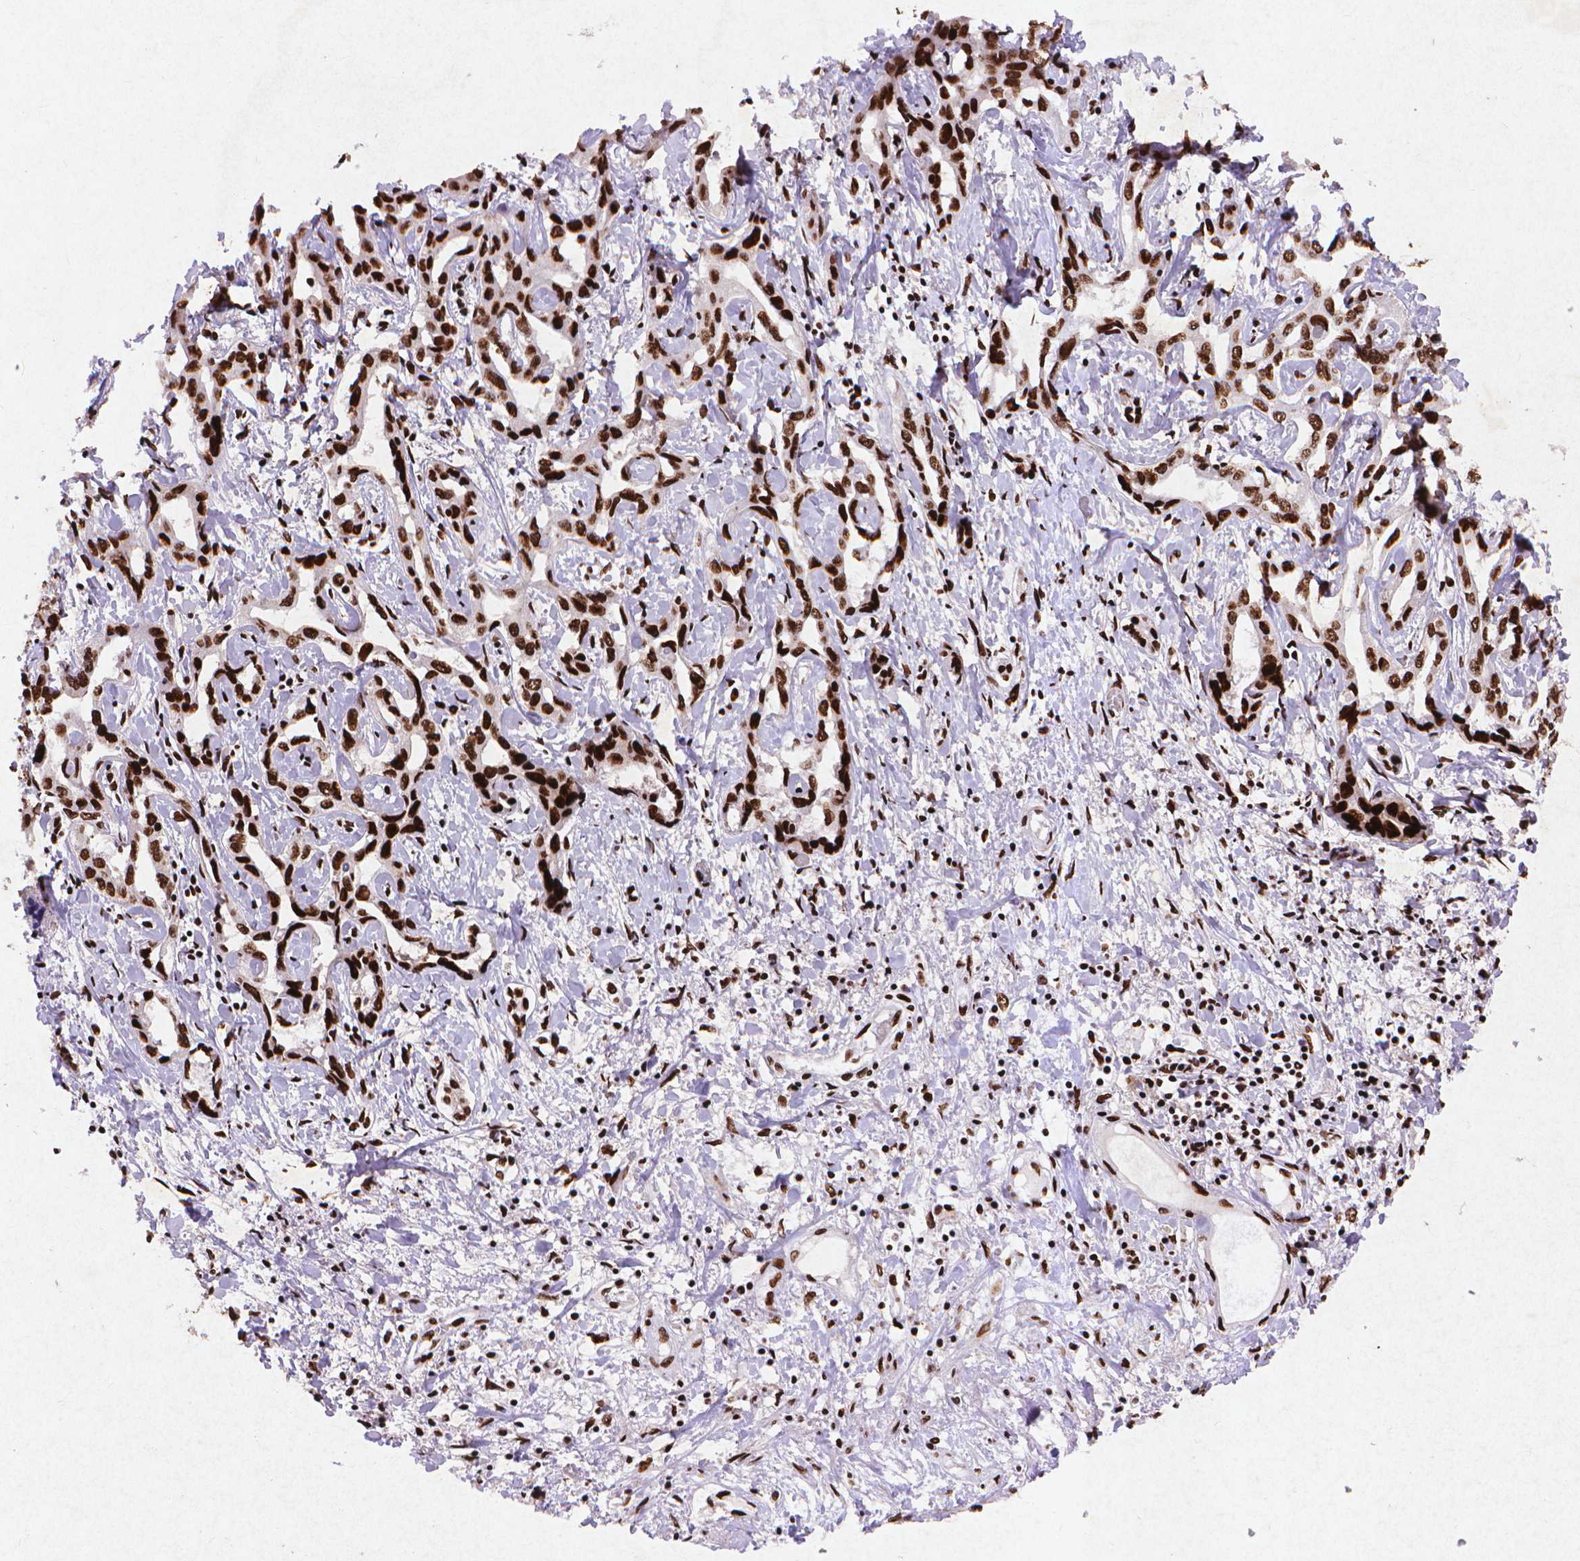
{"staining": {"intensity": "strong", "quantity": ">75%", "location": "nuclear"}, "tissue": "liver cancer", "cell_type": "Tumor cells", "image_type": "cancer", "snomed": [{"axis": "morphology", "description": "Cholangiocarcinoma"}, {"axis": "topography", "description": "Liver"}], "caption": "Protein staining exhibits strong nuclear expression in approximately >75% of tumor cells in liver cancer. (DAB (3,3'-diaminobenzidine) = brown stain, brightfield microscopy at high magnification).", "gene": "CITED2", "patient": {"sex": "male", "age": 59}}